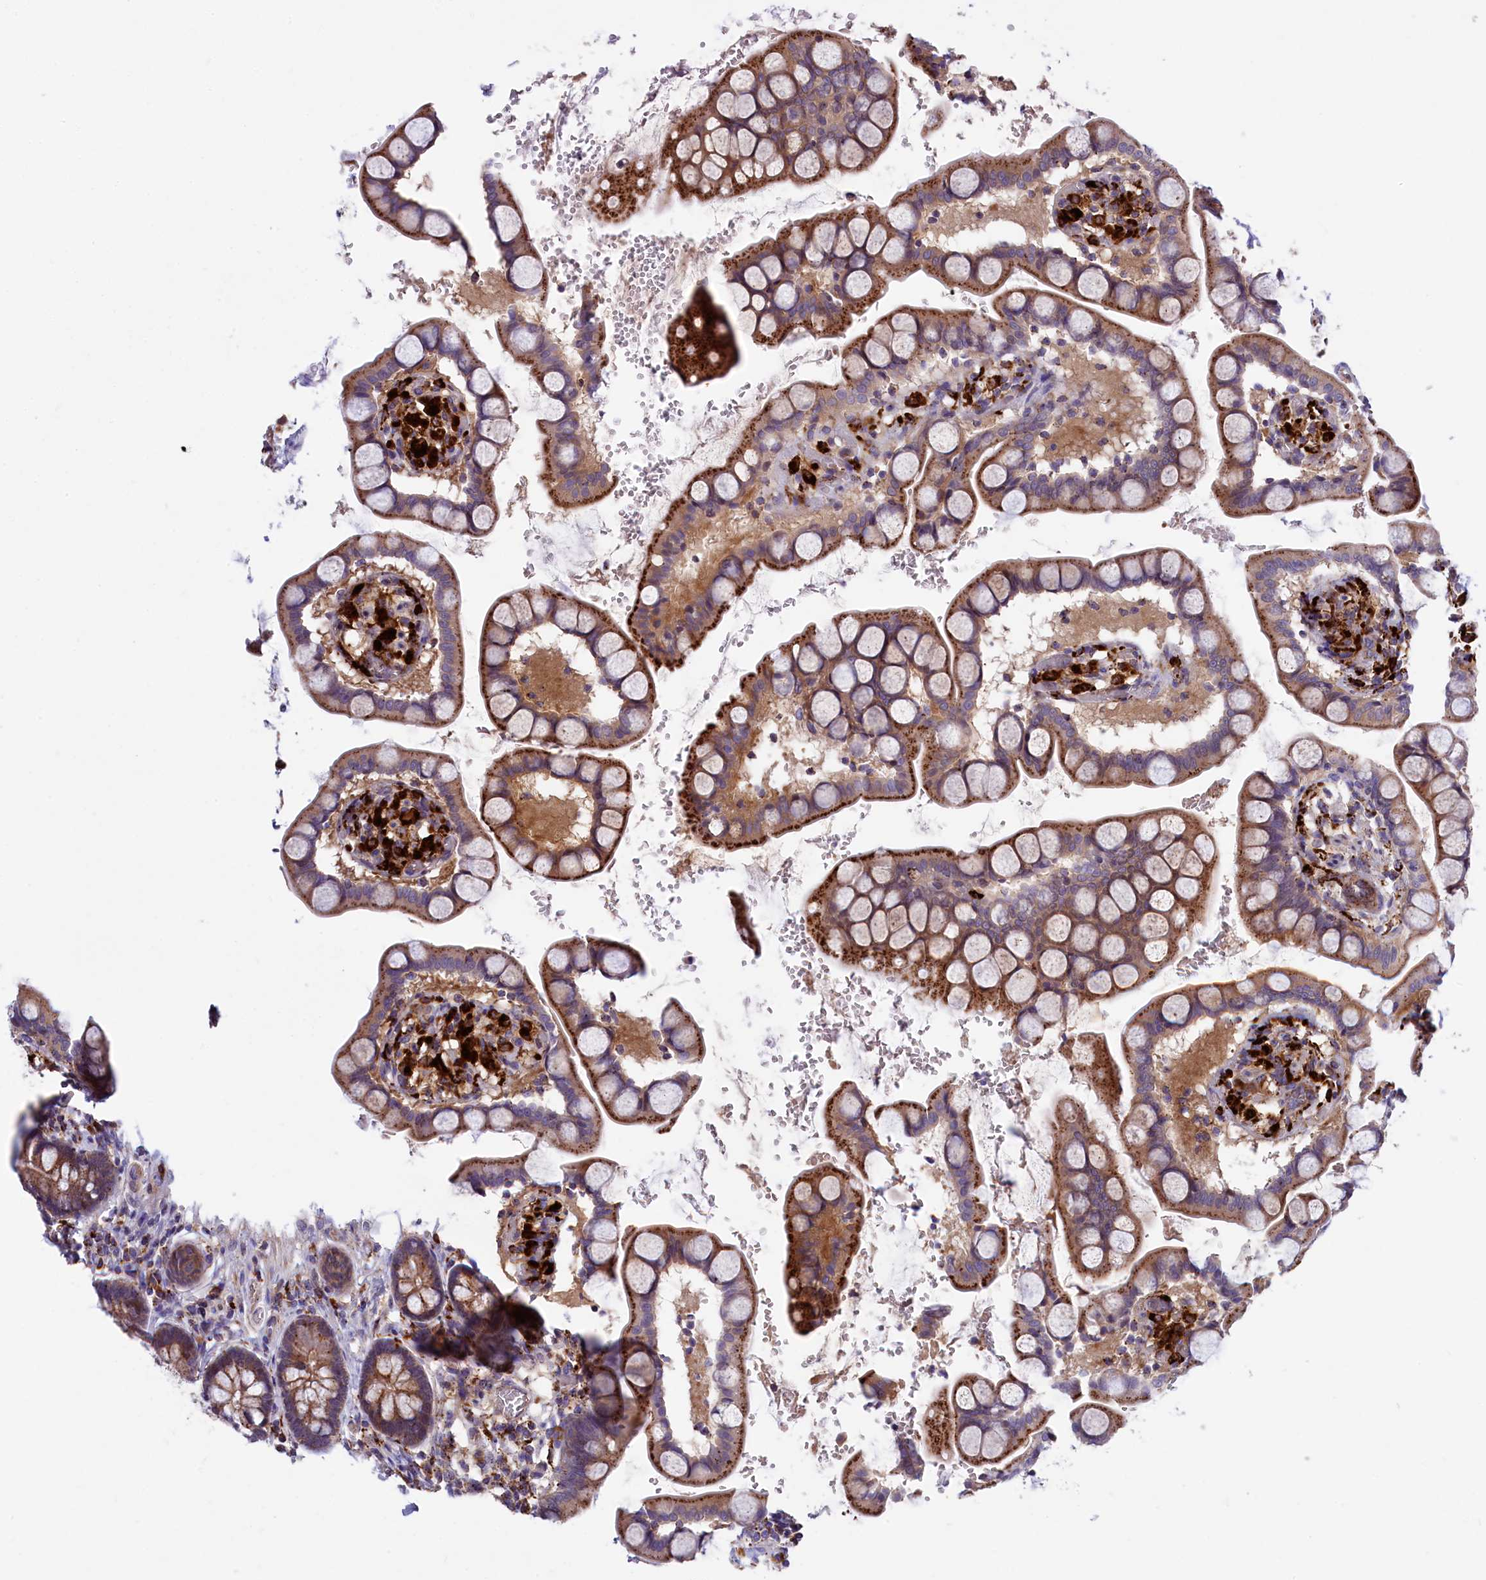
{"staining": {"intensity": "strong", "quantity": ">75%", "location": "cytoplasmic/membranous"}, "tissue": "small intestine", "cell_type": "Glandular cells", "image_type": "normal", "snomed": [{"axis": "morphology", "description": "Normal tissue, NOS"}, {"axis": "topography", "description": "Small intestine"}], "caption": "Brown immunohistochemical staining in unremarkable small intestine reveals strong cytoplasmic/membranous positivity in approximately >75% of glandular cells. (brown staining indicates protein expression, while blue staining denotes nuclei).", "gene": "MAN2B1", "patient": {"sex": "male", "age": 52}}